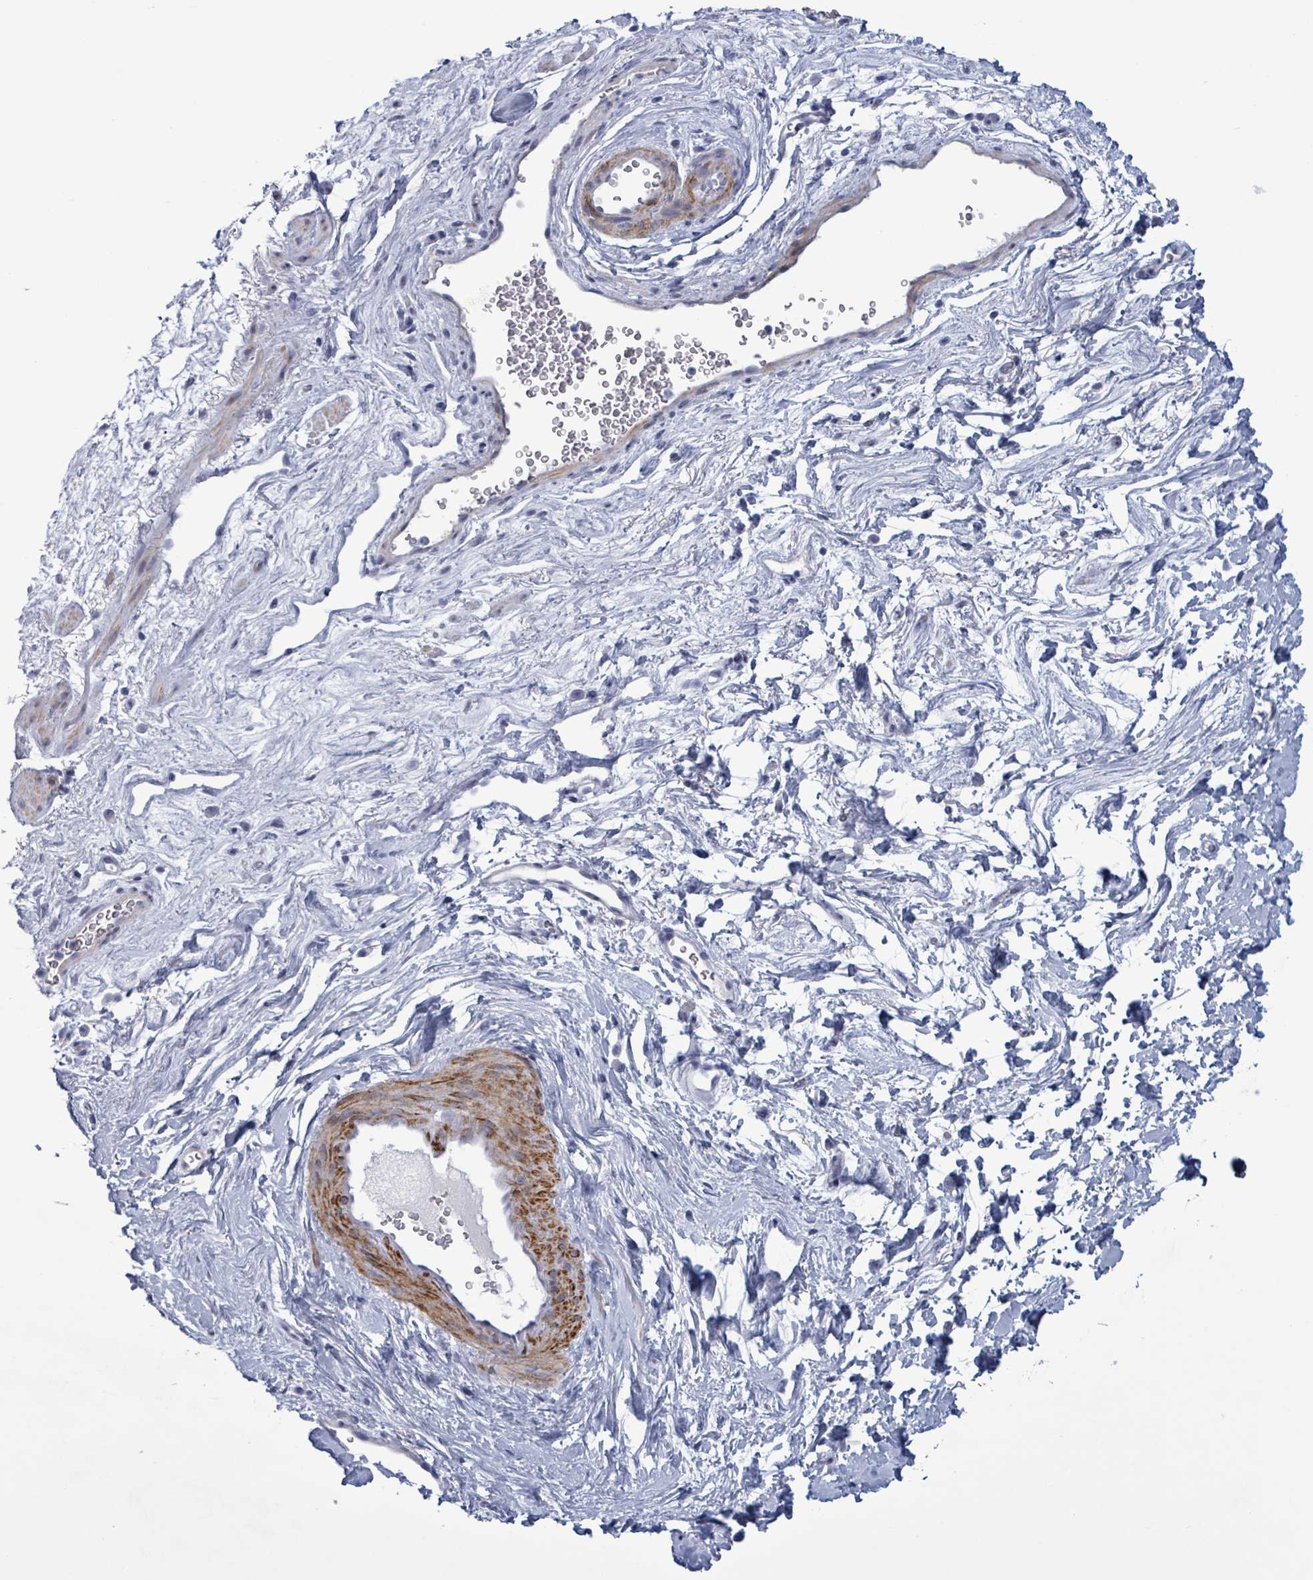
{"staining": {"intensity": "moderate", "quantity": ">75%", "location": "cytoplasmic/membranous"}, "tissue": "smooth muscle", "cell_type": "Smooth muscle cells", "image_type": "normal", "snomed": [{"axis": "morphology", "description": "Normal tissue, NOS"}, {"axis": "topography", "description": "Smooth muscle"}, {"axis": "topography", "description": "Peripheral nerve tissue"}], "caption": "Benign smooth muscle exhibits moderate cytoplasmic/membranous staining in approximately >75% of smooth muscle cells.", "gene": "ZNF771", "patient": {"sex": "male", "age": 69}}